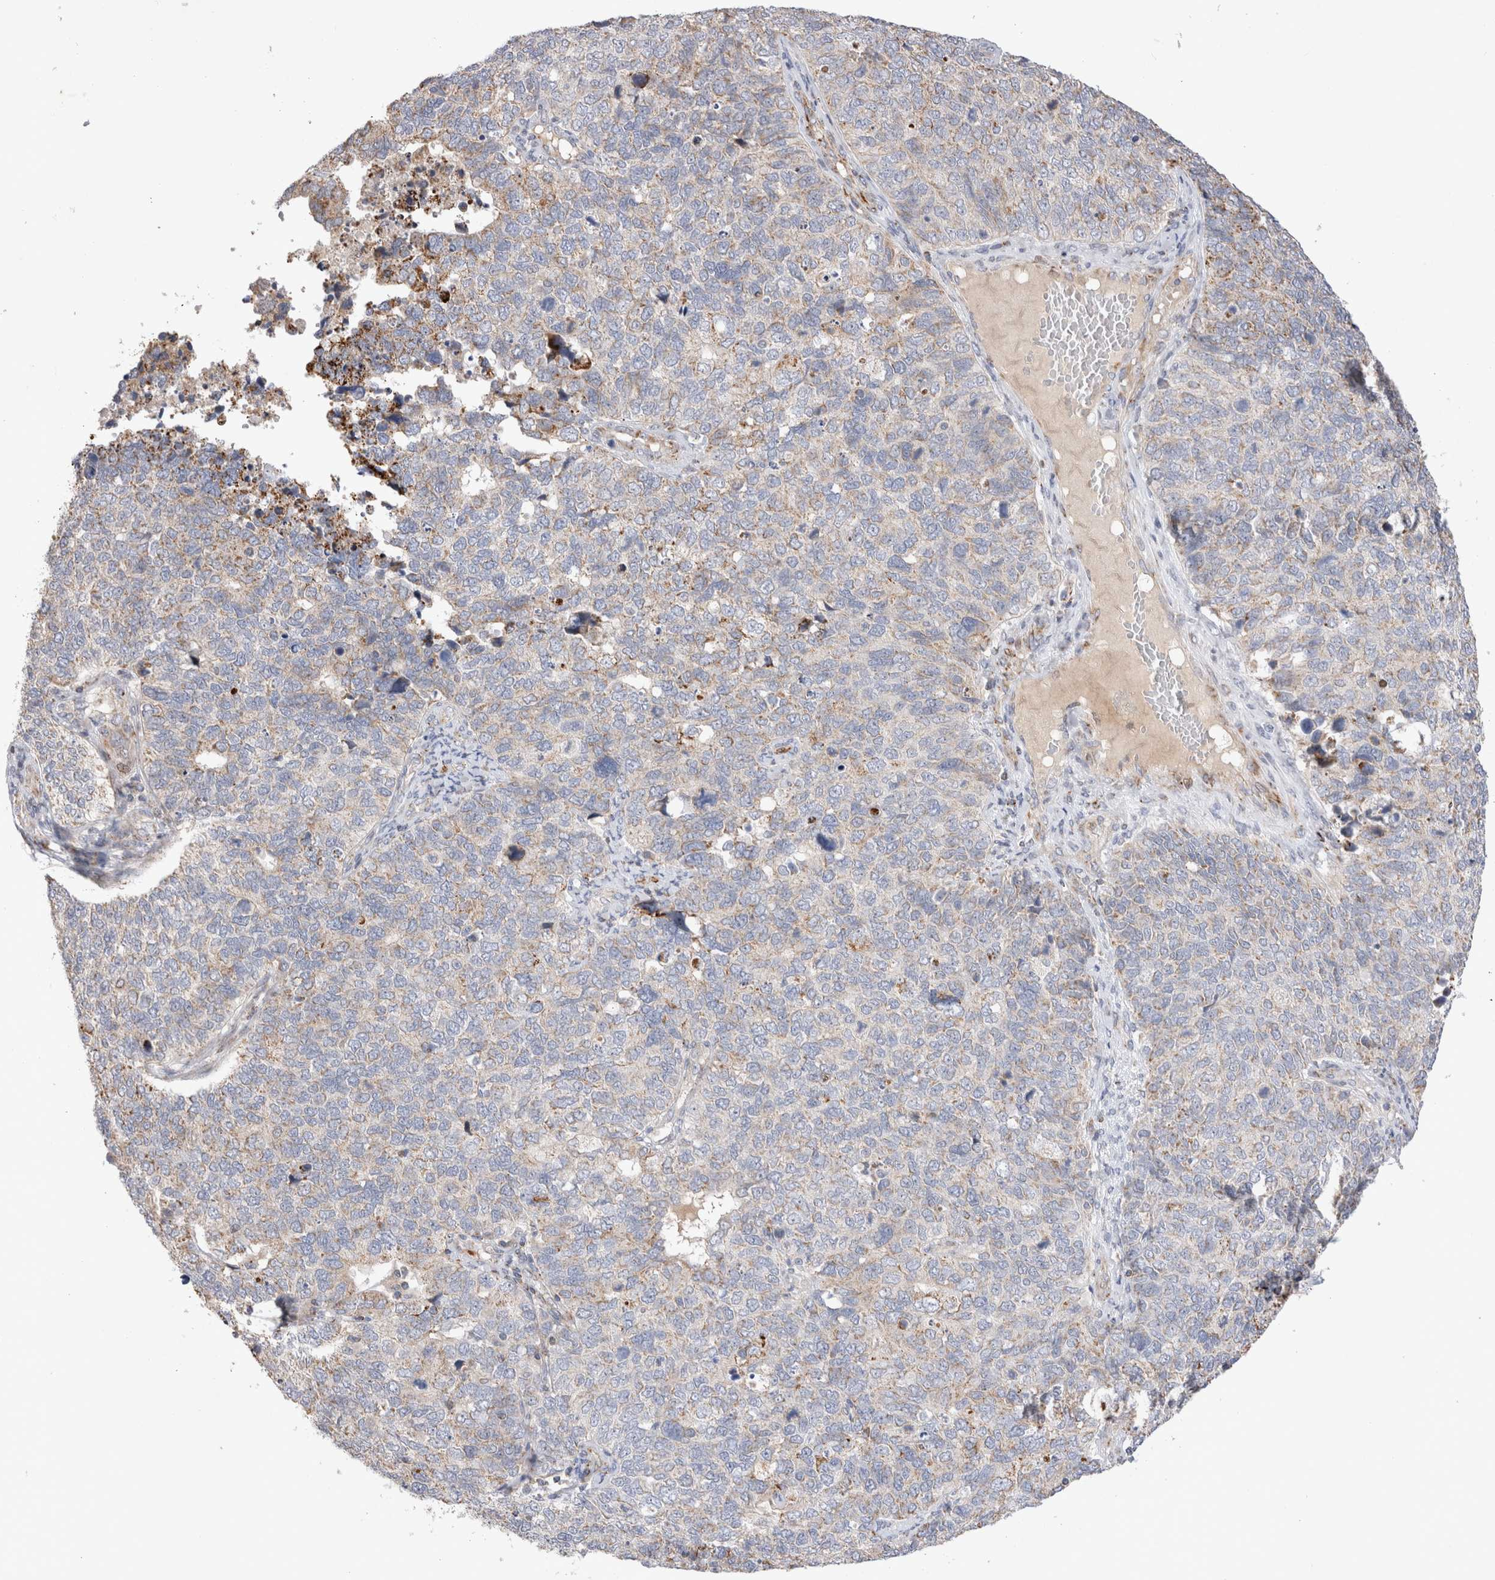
{"staining": {"intensity": "weak", "quantity": "<25%", "location": "cytoplasmic/membranous"}, "tissue": "cervical cancer", "cell_type": "Tumor cells", "image_type": "cancer", "snomed": [{"axis": "morphology", "description": "Squamous cell carcinoma, NOS"}, {"axis": "topography", "description": "Cervix"}], "caption": "Immunohistochemistry (IHC) image of cervical cancer stained for a protein (brown), which reveals no staining in tumor cells.", "gene": "CHADL", "patient": {"sex": "female", "age": 63}}